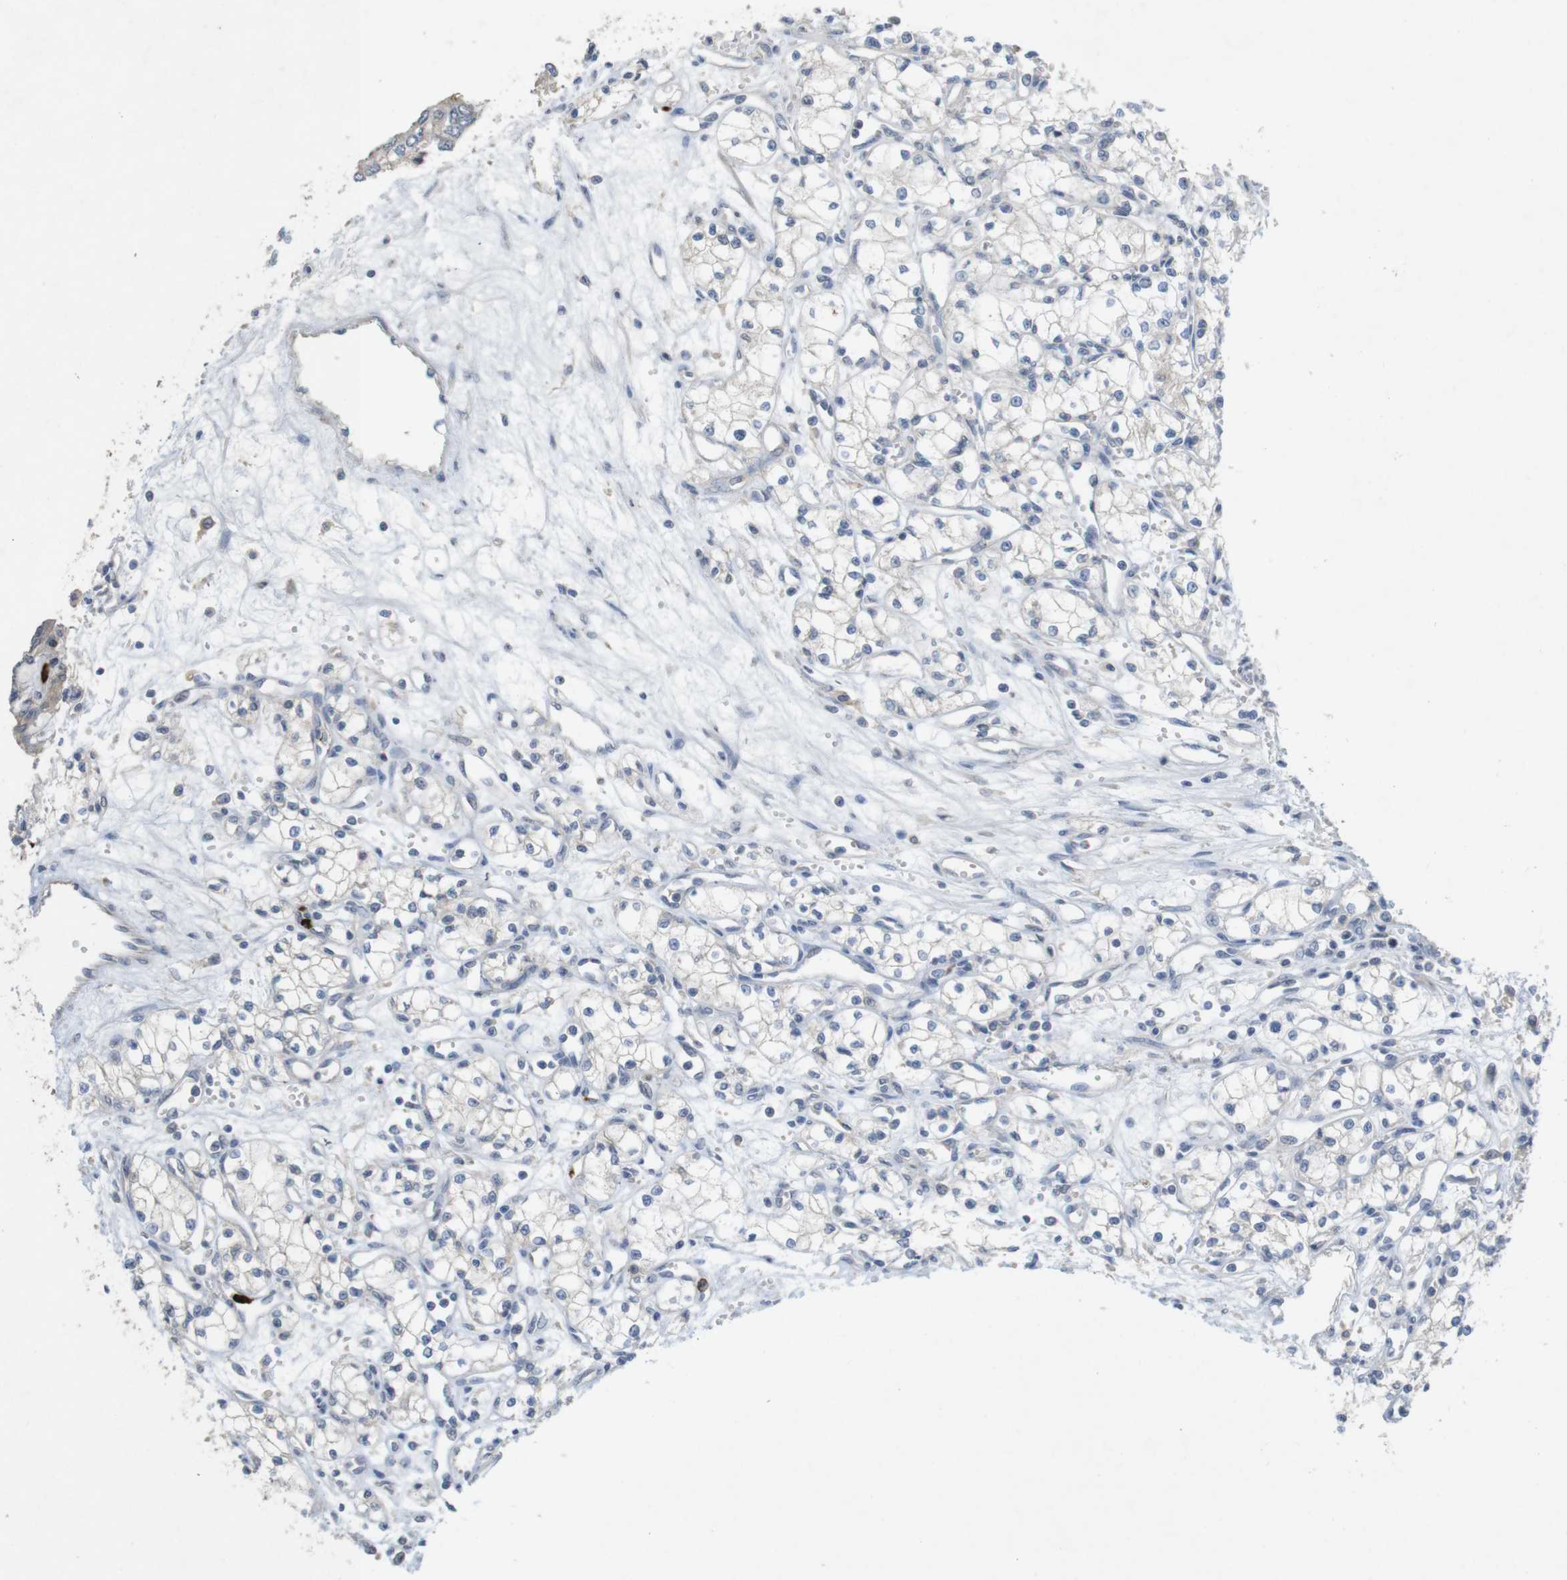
{"staining": {"intensity": "negative", "quantity": "none", "location": "none"}, "tissue": "renal cancer", "cell_type": "Tumor cells", "image_type": "cancer", "snomed": [{"axis": "morphology", "description": "Normal tissue, NOS"}, {"axis": "morphology", "description": "Adenocarcinoma, NOS"}, {"axis": "topography", "description": "Kidney"}], "caption": "Adenocarcinoma (renal) was stained to show a protein in brown. There is no significant staining in tumor cells. (DAB immunohistochemistry with hematoxylin counter stain).", "gene": "TSPAN14", "patient": {"sex": "male", "age": 59}}